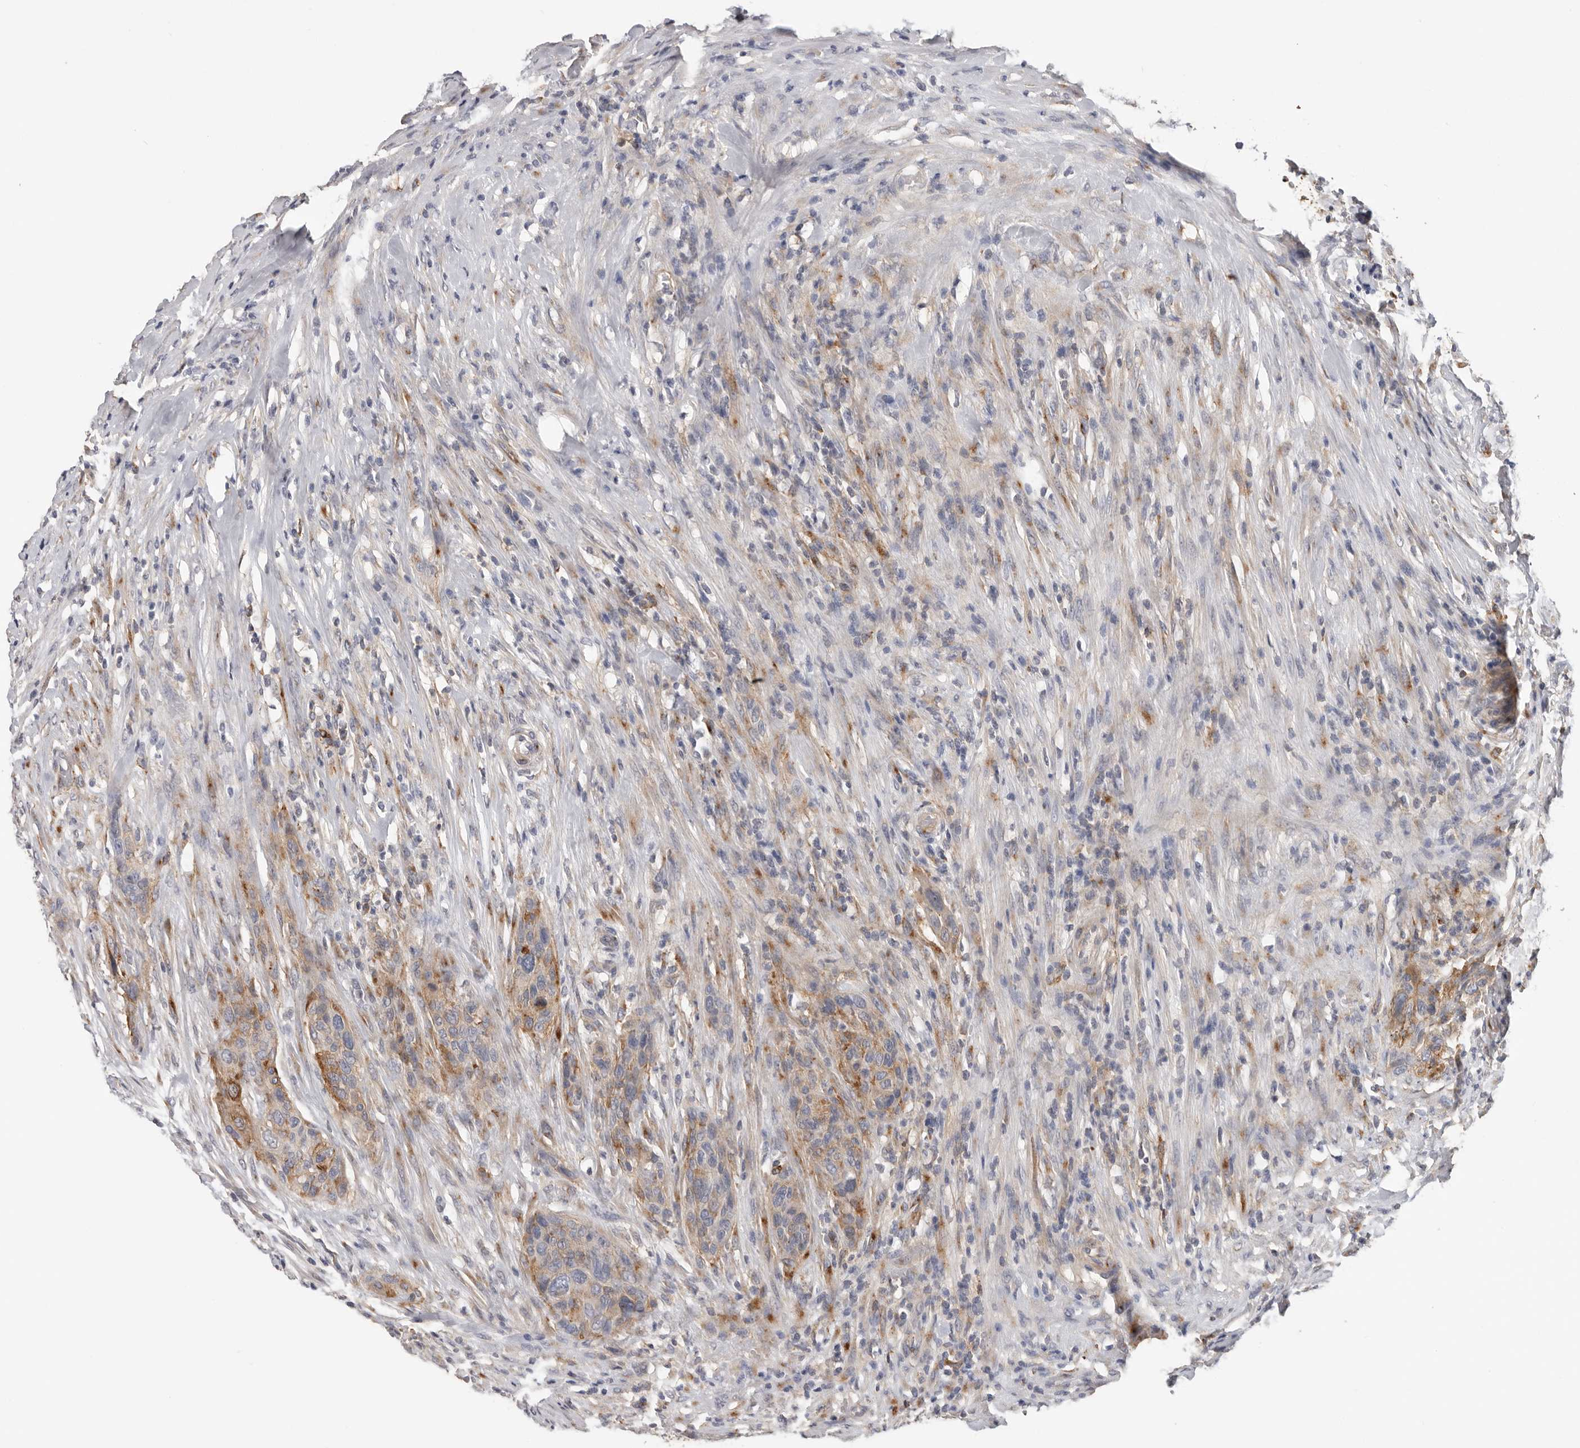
{"staining": {"intensity": "moderate", "quantity": "<25%", "location": "cytoplasmic/membranous"}, "tissue": "urothelial cancer", "cell_type": "Tumor cells", "image_type": "cancer", "snomed": [{"axis": "morphology", "description": "Urothelial carcinoma, High grade"}, {"axis": "topography", "description": "Urinary bladder"}], "caption": "Immunohistochemical staining of human urothelial carcinoma (high-grade) reveals moderate cytoplasmic/membranous protein staining in approximately <25% of tumor cells. (DAB IHC with brightfield microscopy, high magnification).", "gene": "TFRC", "patient": {"sex": "male", "age": 35}}